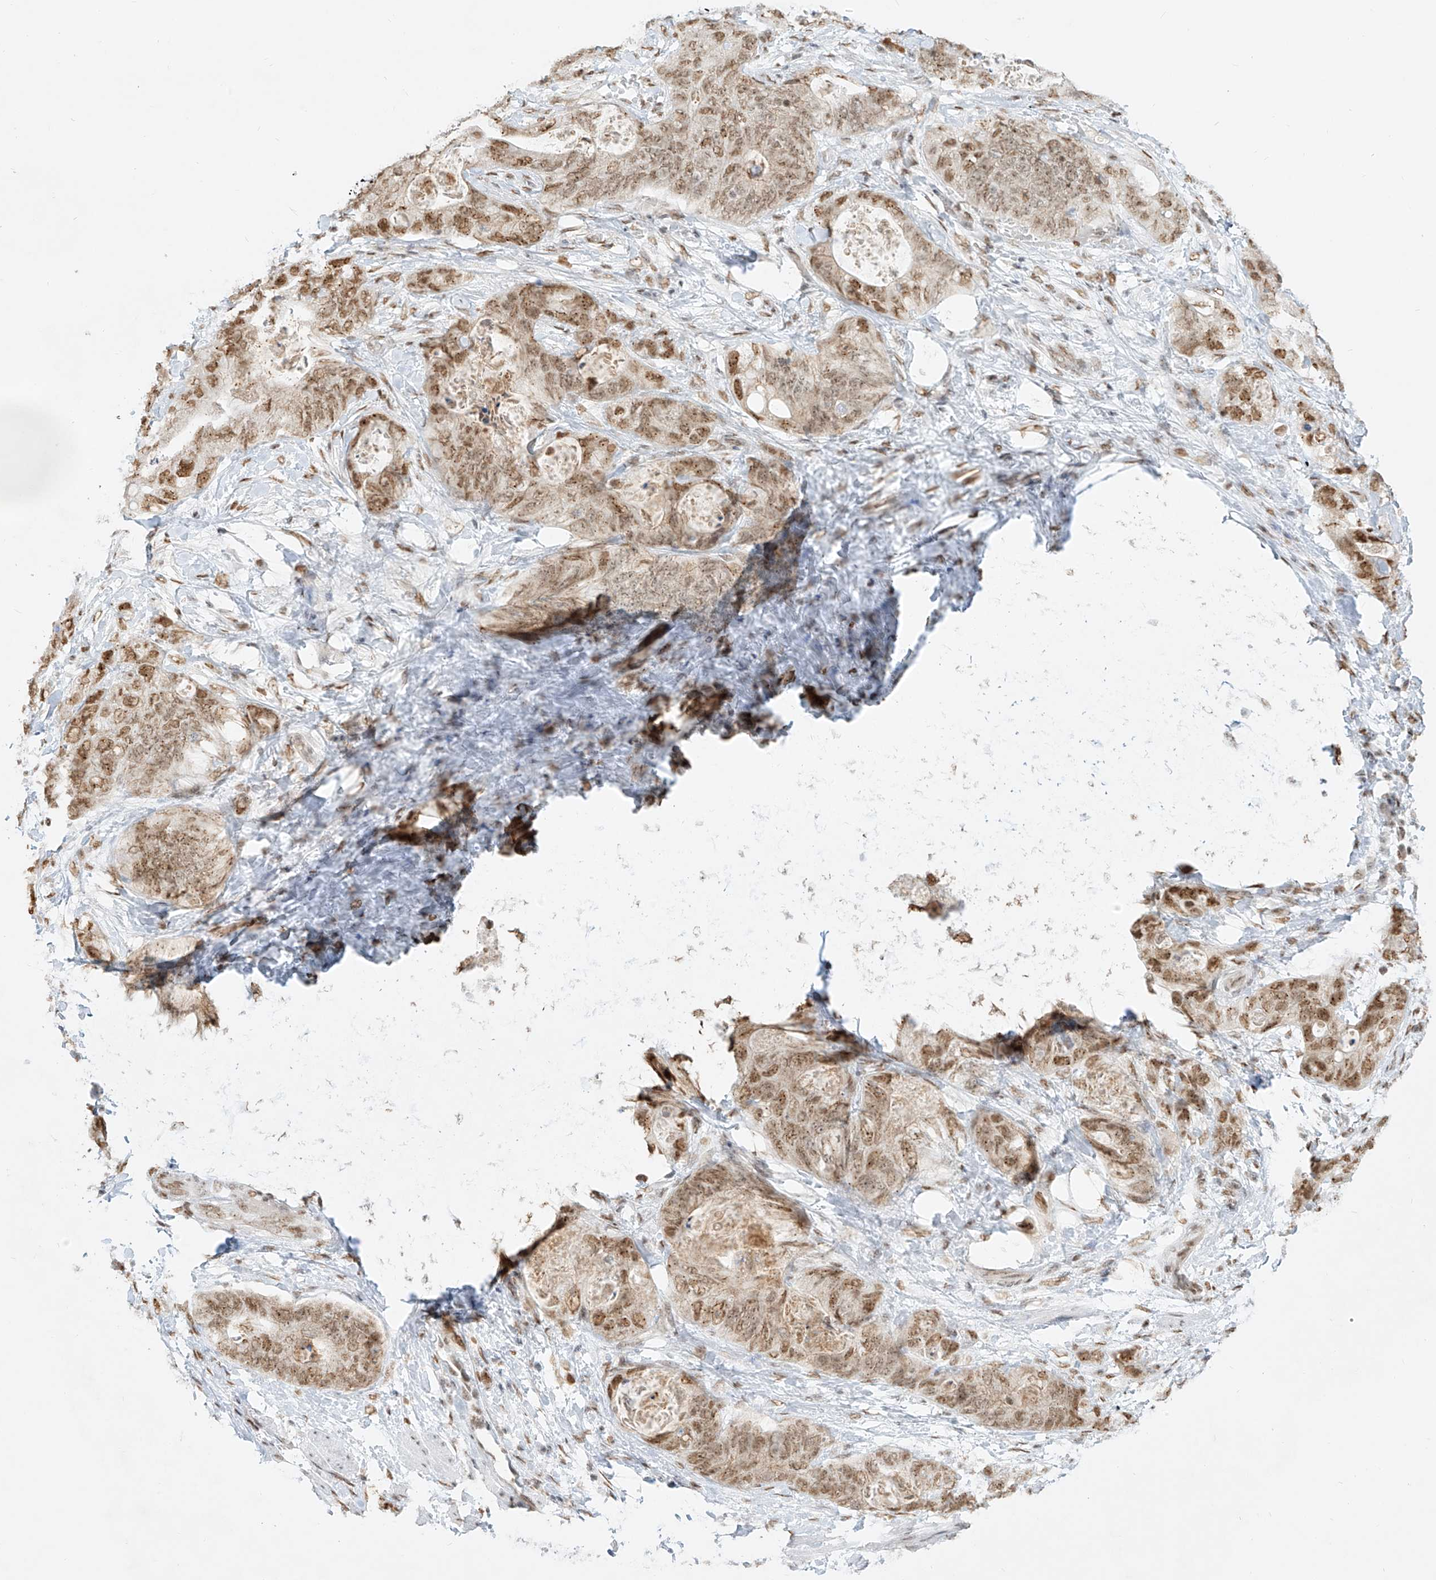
{"staining": {"intensity": "moderate", "quantity": ">75%", "location": "cytoplasmic/membranous,nuclear"}, "tissue": "stomach cancer", "cell_type": "Tumor cells", "image_type": "cancer", "snomed": [{"axis": "morphology", "description": "Adenocarcinoma, NOS"}, {"axis": "topography", "description": "Stomach"}], "caption": "Protein staining of stomach cancer tissue reveals moderate cytoplasmic/membranous and nuclear positivity in approximately >75% of tumor cells.", "gene": "NHSL1", "patient": {"sex": "female", "age": 89}}